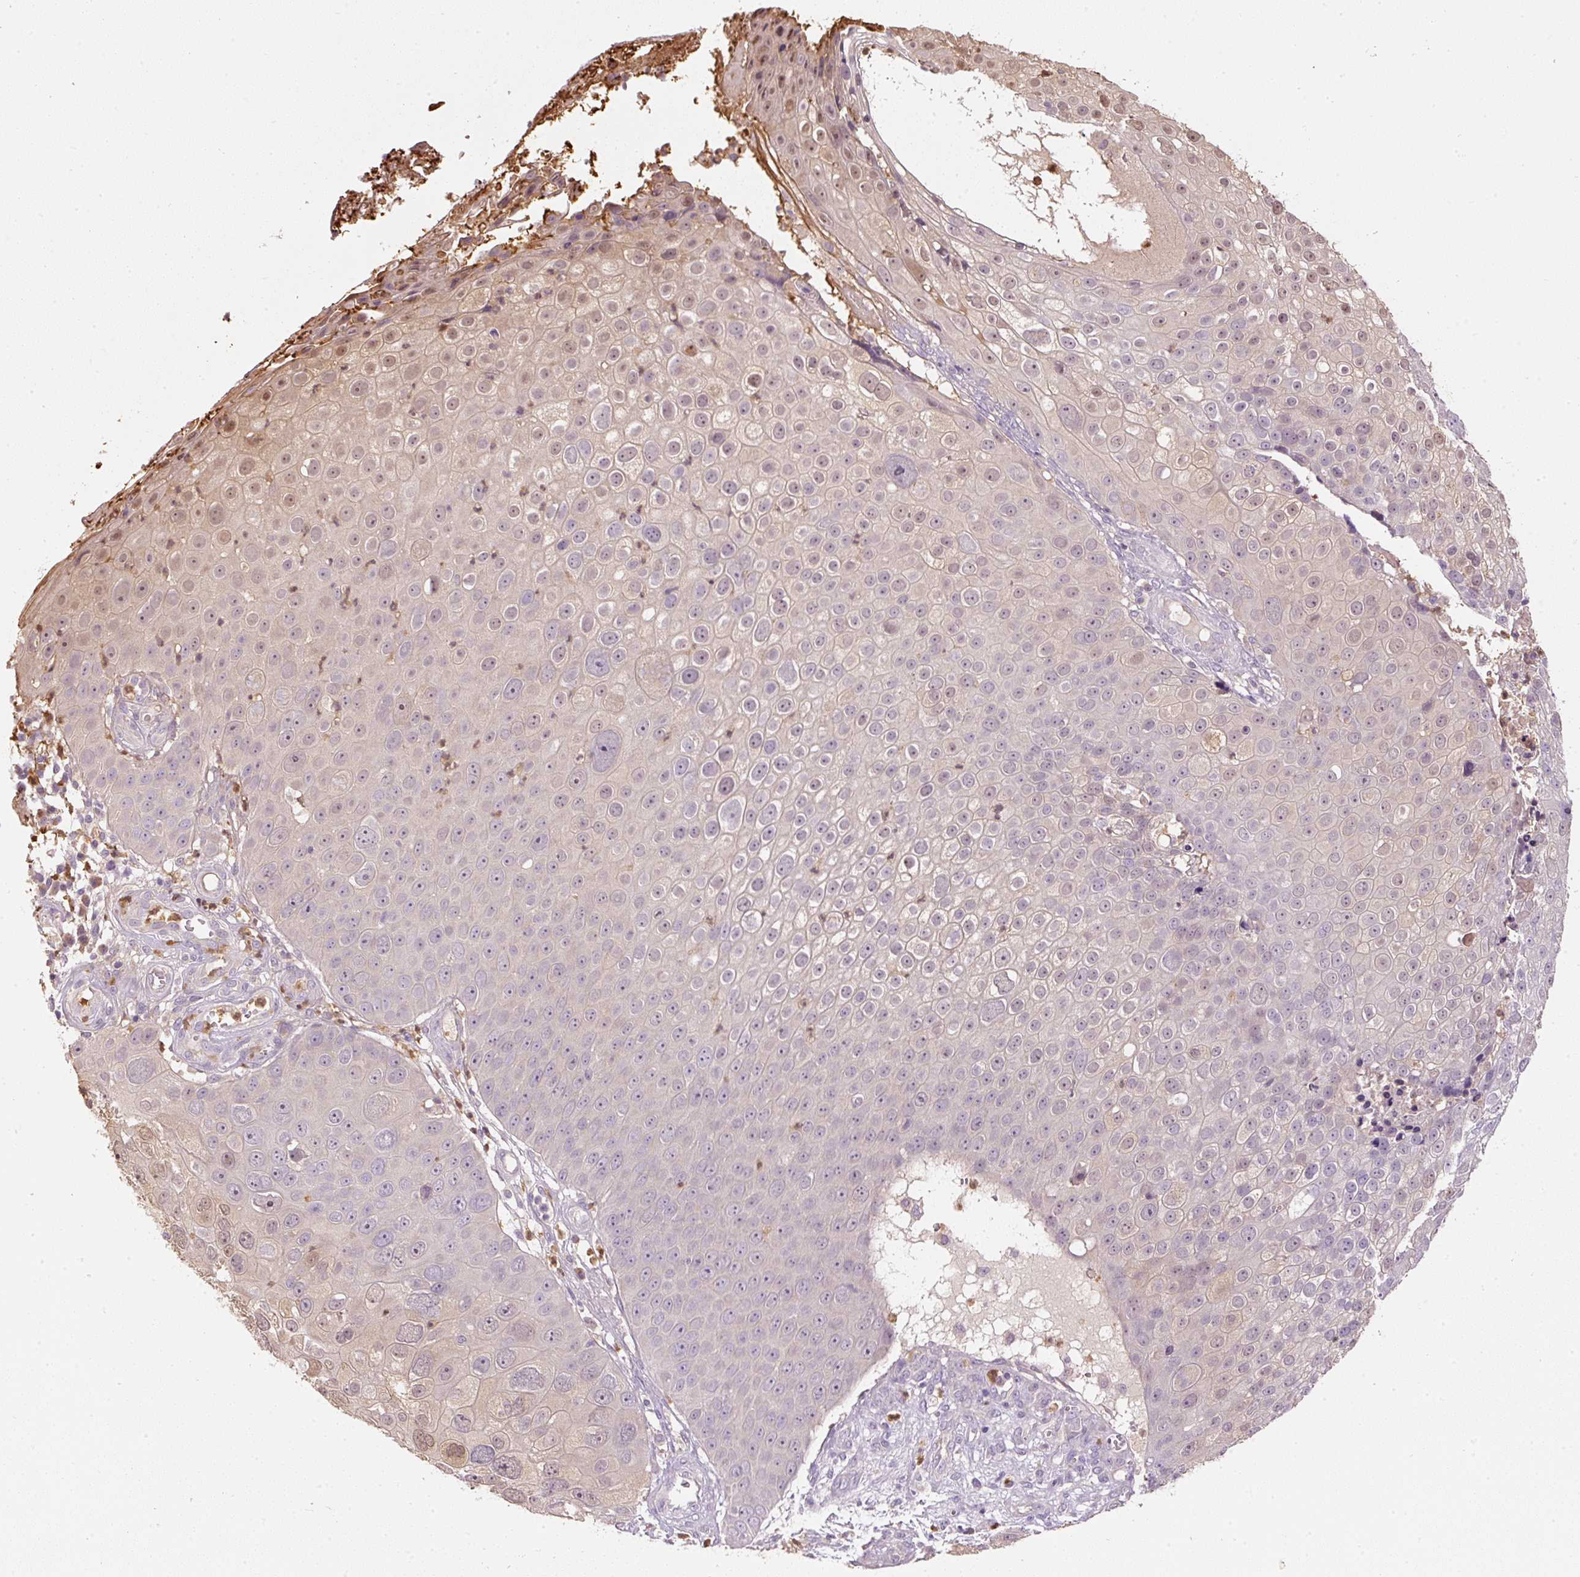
{"staining": {"intensity": "weak", "quantity": "25%-75%", "location": "nuclear"}, "tissue": "skin cancer", "cell_type": "Tumor cells", "image_type": "cancer", "snomed": [{"axis": "morphology", "description": "Squamous cell carcinoma, NOS"}, {"axis": "topography", "description": "Skin"}], "caption": "Protein staining displays weak nuclear staining in about 25%-75% of tumor cells in skin squamous cell carcinoma. Ihc stains the protein of interest in brown and the nuclei are stained blue.", "gene": "CTTNBP2", "patient": {"sex": "male", "age": 71}}